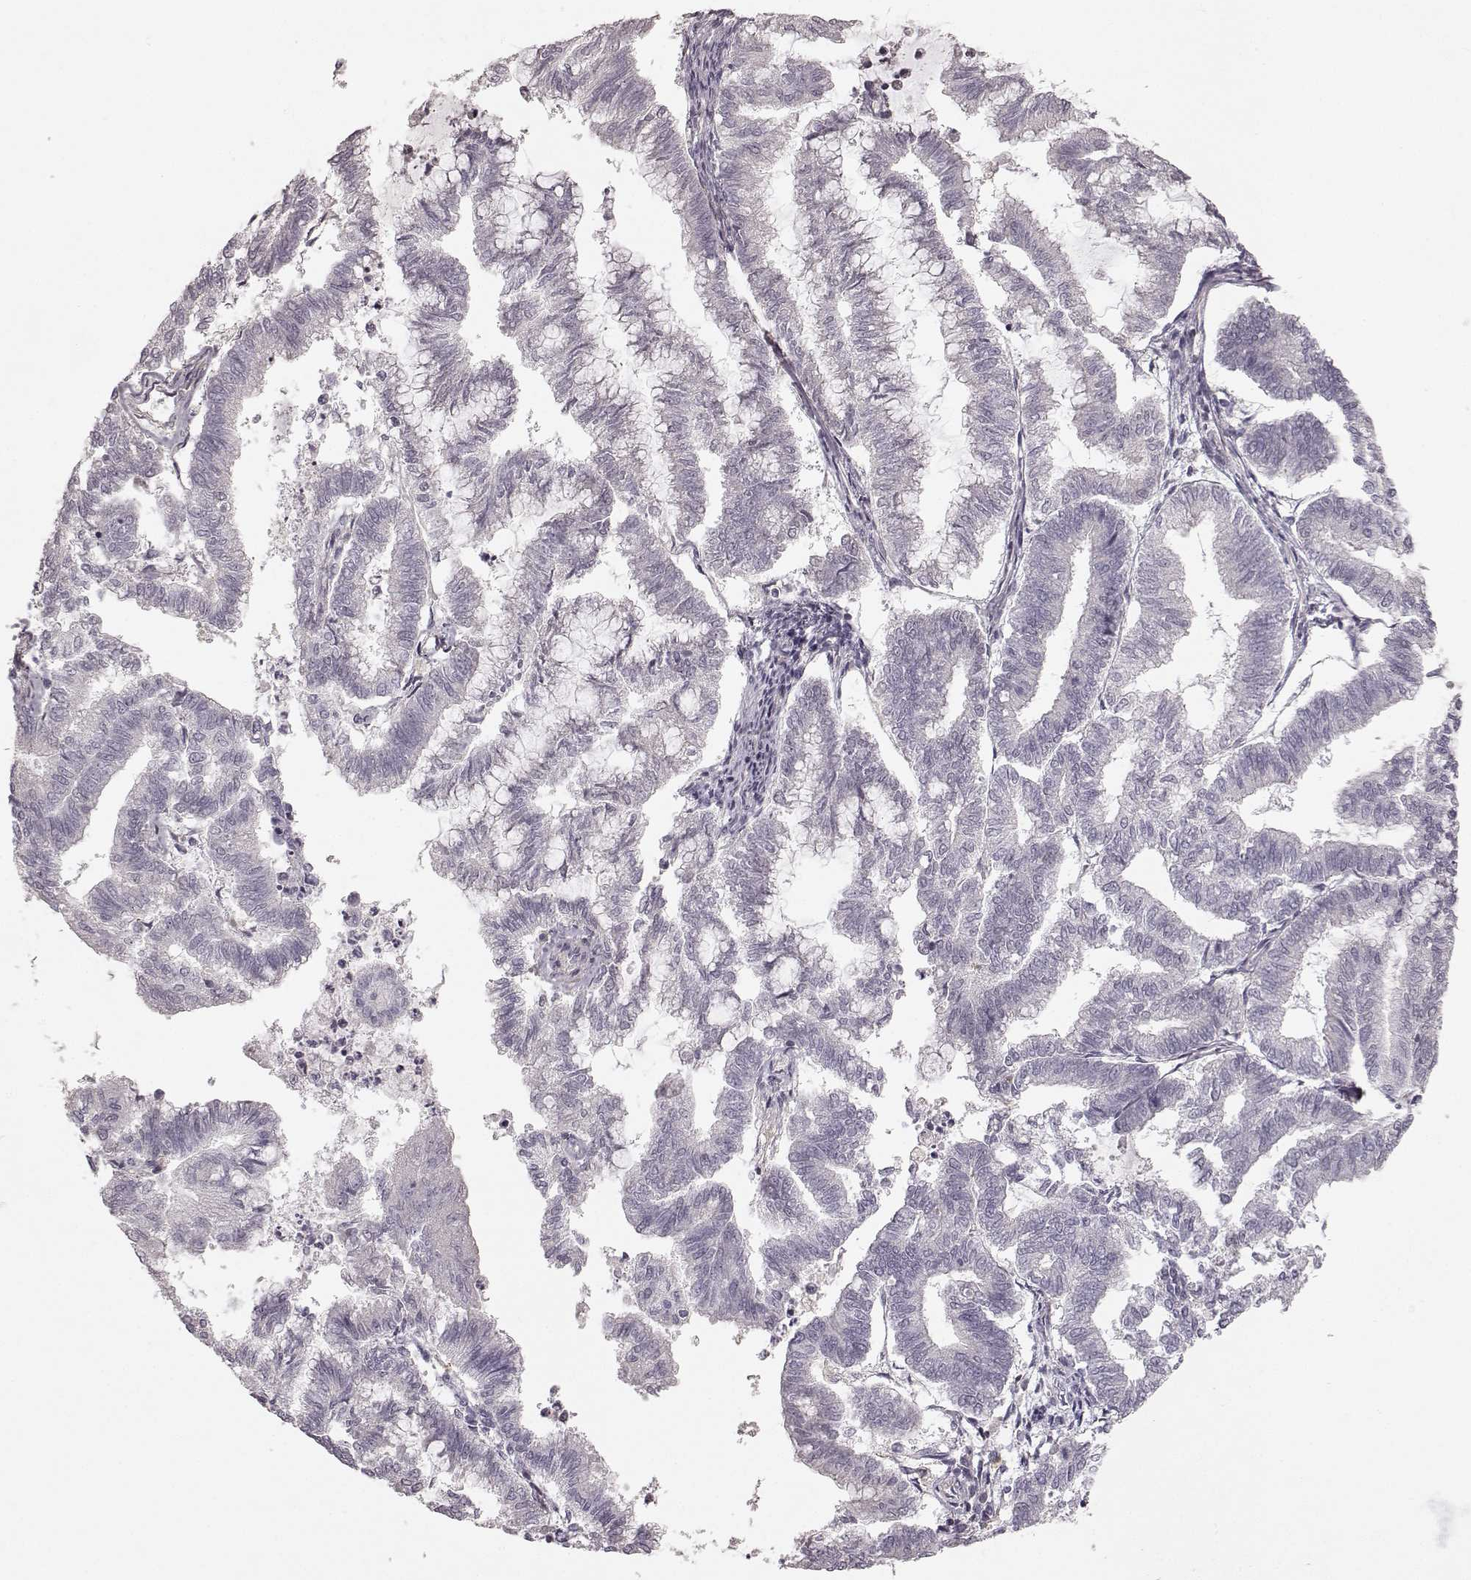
{"staining": {"intensity": "negative", "quantity": "none", "location": "none"}, "tissue": "endometrial cancer", "cell_type": "Tumor cells", "image_type": "cancer", "snomed": [{"axis": "morphology", "description": "Adenocarcinoma, NOS"}, {"axis": "topography", "description": "Endometrium"}], "caption": "DAB immunohistochemical staining of human endometrial adenocarcinoma reveals no significant staining in tumor cells. (DAB (3,3'-diaminobenzidine) IHC visualized using brightfield microscopy, high magnification).", "gene": "PRLHR", "patient": {"sex": "female", "age": 79}}